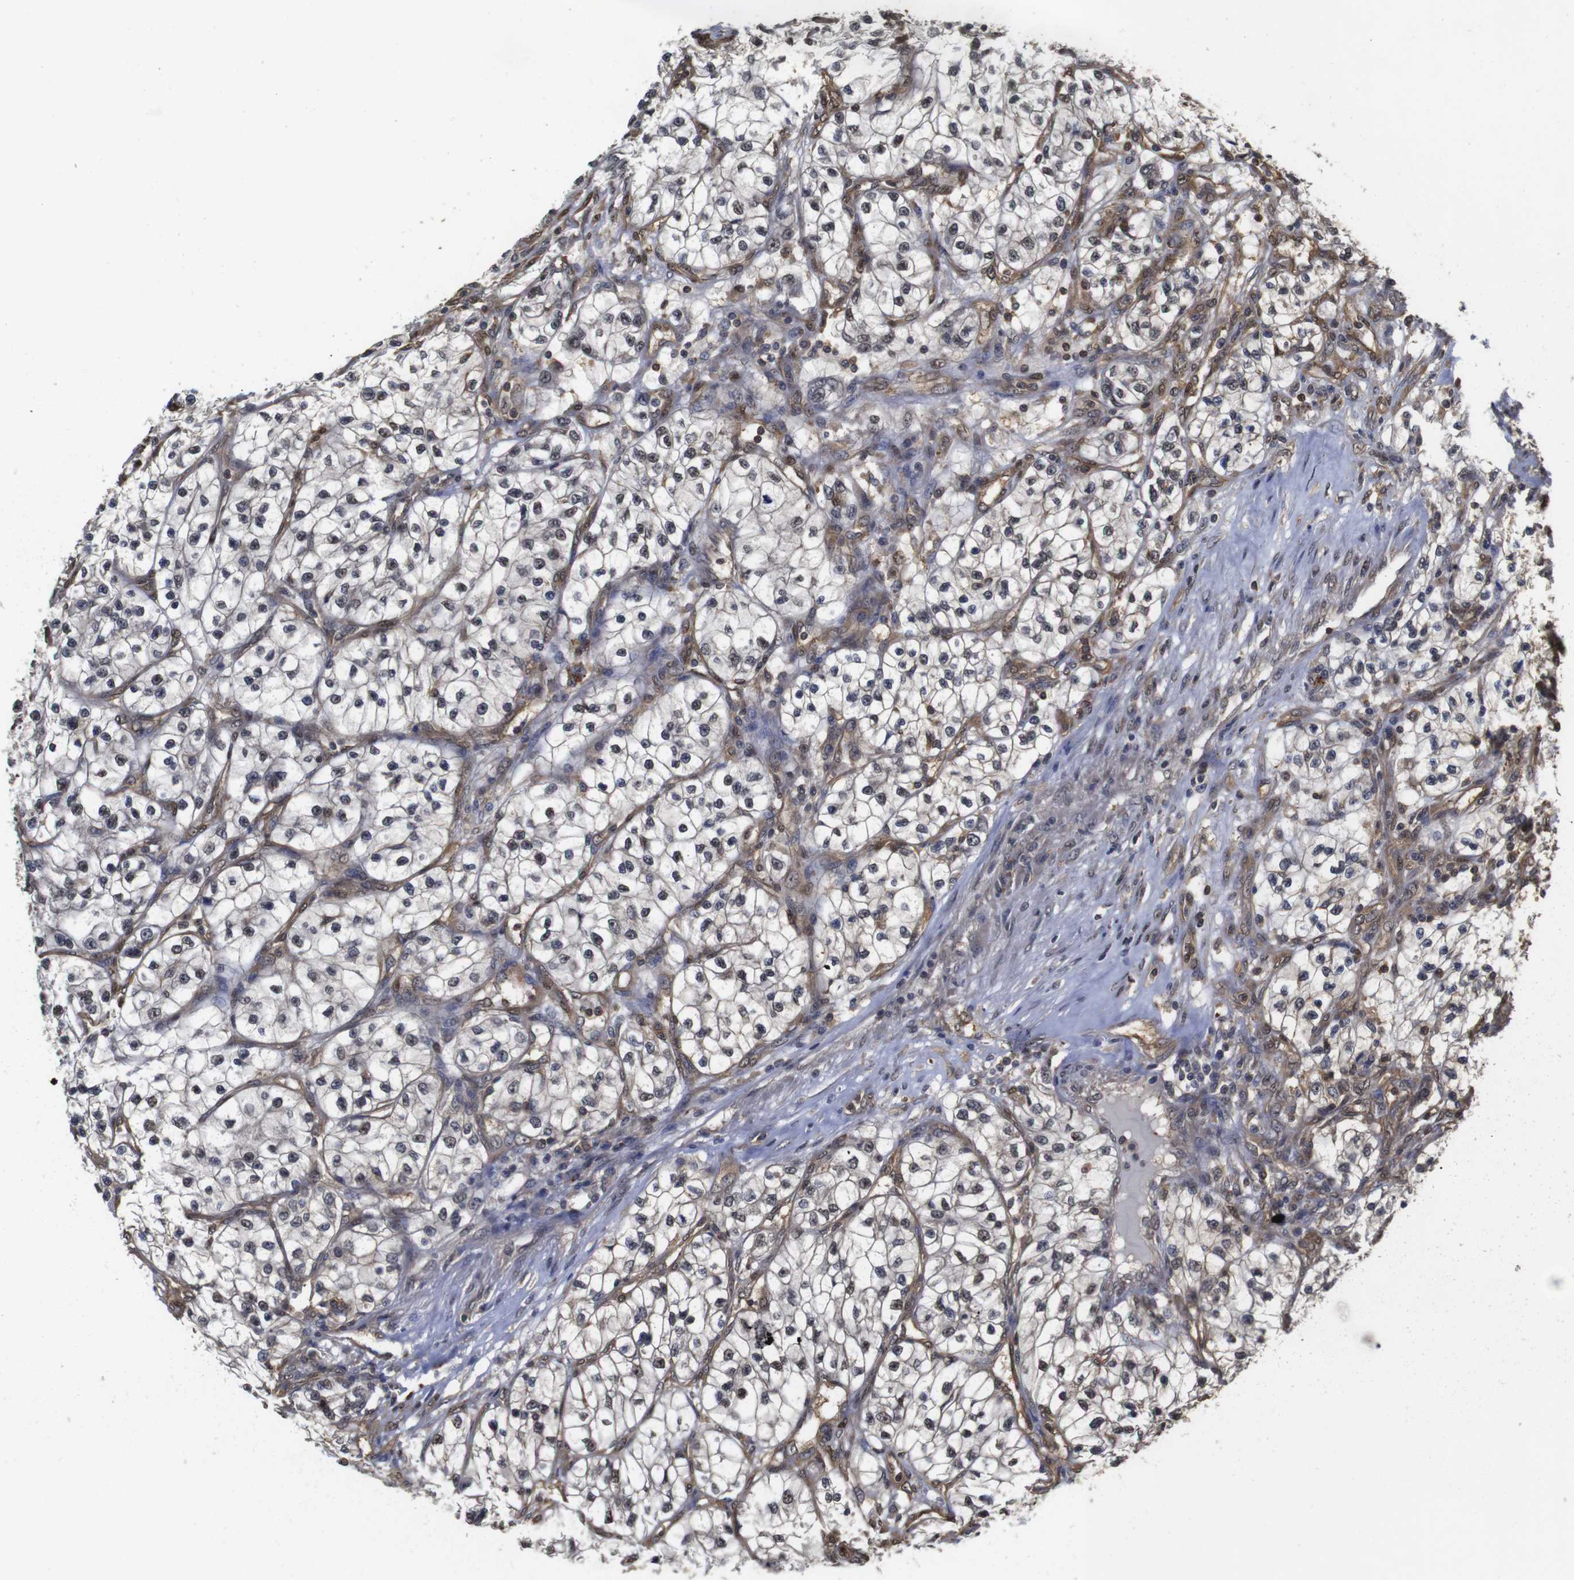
{"staining": {"intensity": "moderate", "quantity": "<25%", "location": "nuclear"}, "tissue": "renal cancer", "cell_type": "Tumor cells", "image_type": "cancer", "snomed": [{"axis": "morphology", "description": "Adenocarcinoma, NOS"}, {"axis": "topography", "description": "Kidney"}], "caption": "Immunohistochemical staining of human adenocarcinoma (renal) shows moderate nuclear protein expression in about <25% of tumor cells.", "gene": "SUMO3", "patient": {"sex": "female", "age": 57}}